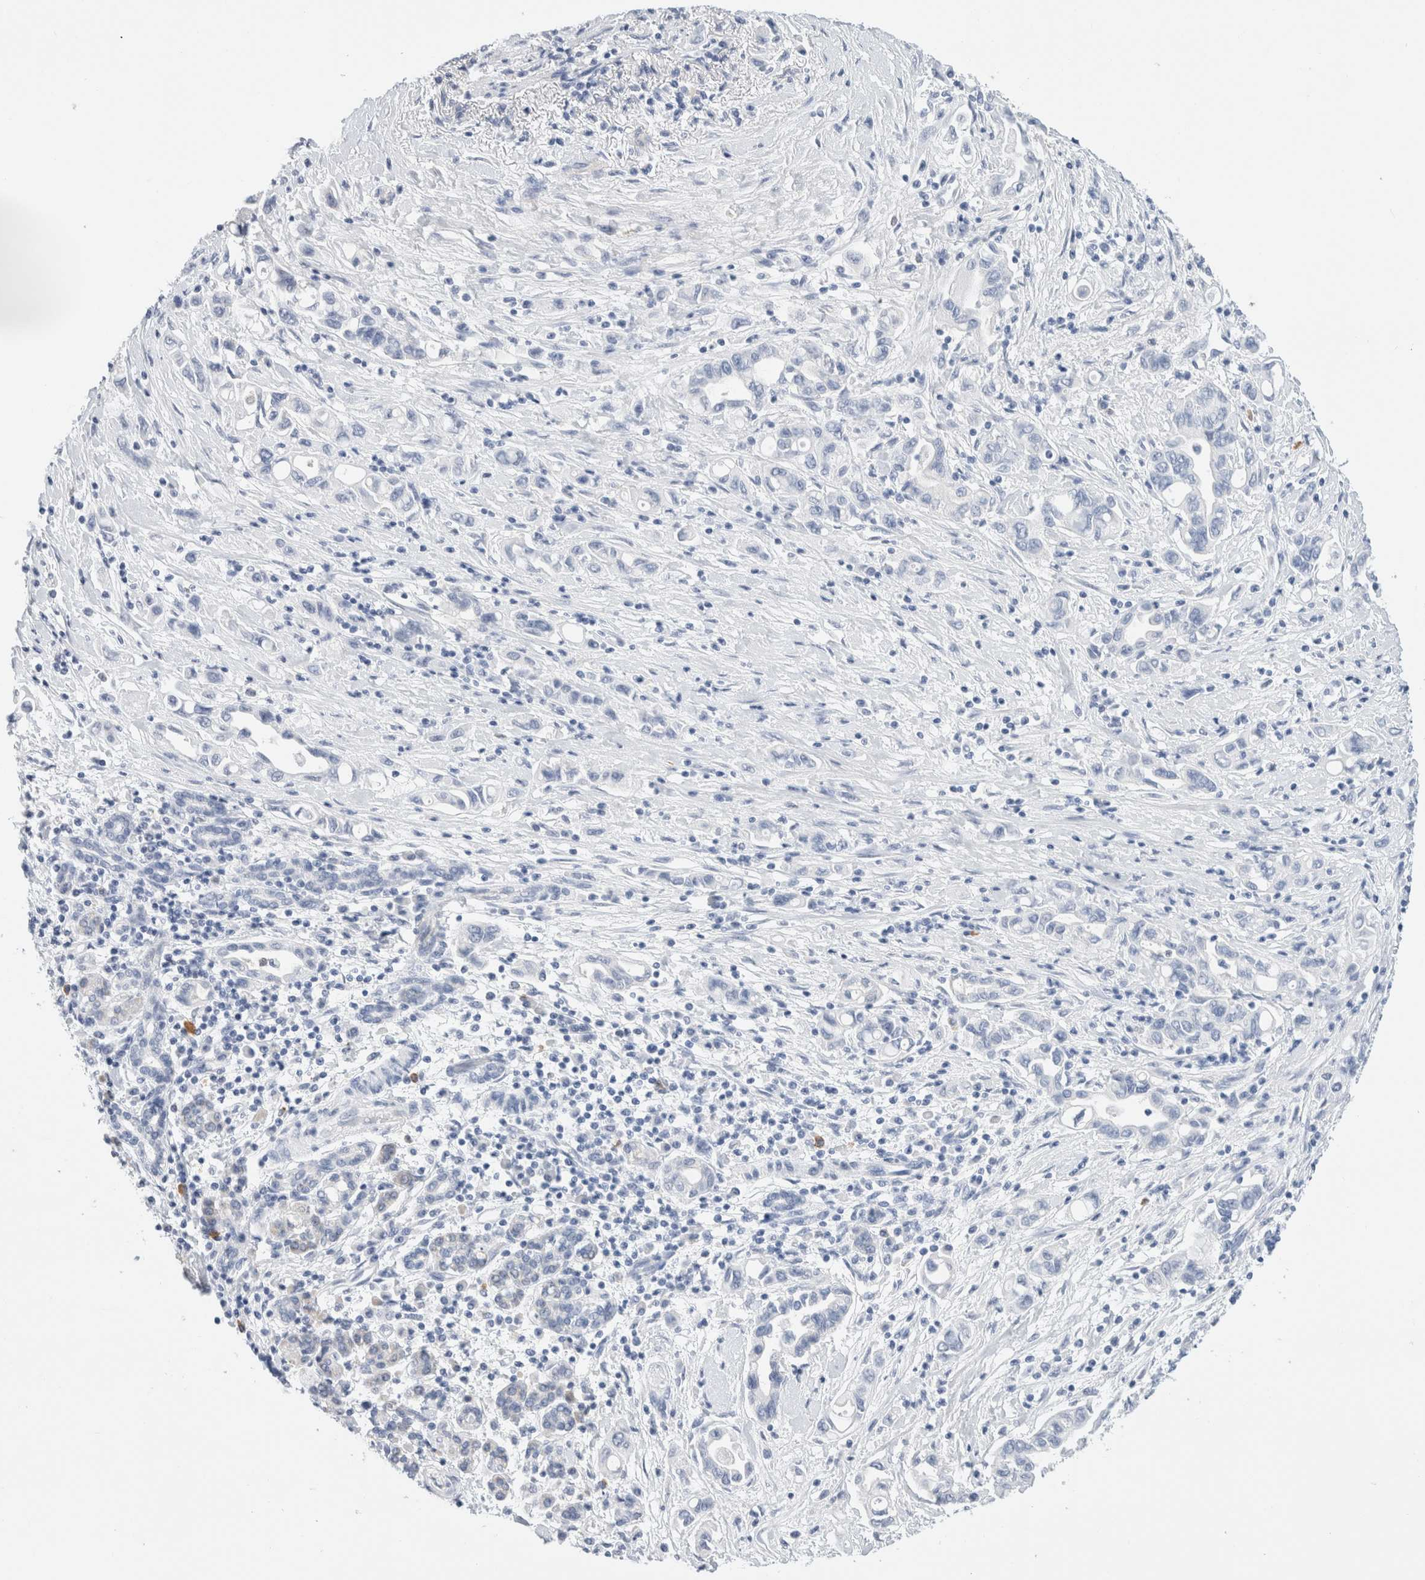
{"staining": {"intensity": "negative", "quantity": "none", "location": "none"}, "tissue": "pancreatic cancer", "cell_type": "Tumor cells", "image_type": "cancer", "snomed": [{"axis": "morphology", "description": "Adenocarcinoma, NOS"}, {"axis": "topography", "description": "Pancreas"}], "caption": "The photomicrograph displays no staining of tumor cells in pancreatic cancer (adenocarcinoma).", "gene": "ARG1", "patient": {"sex": "female", "age": 57}}